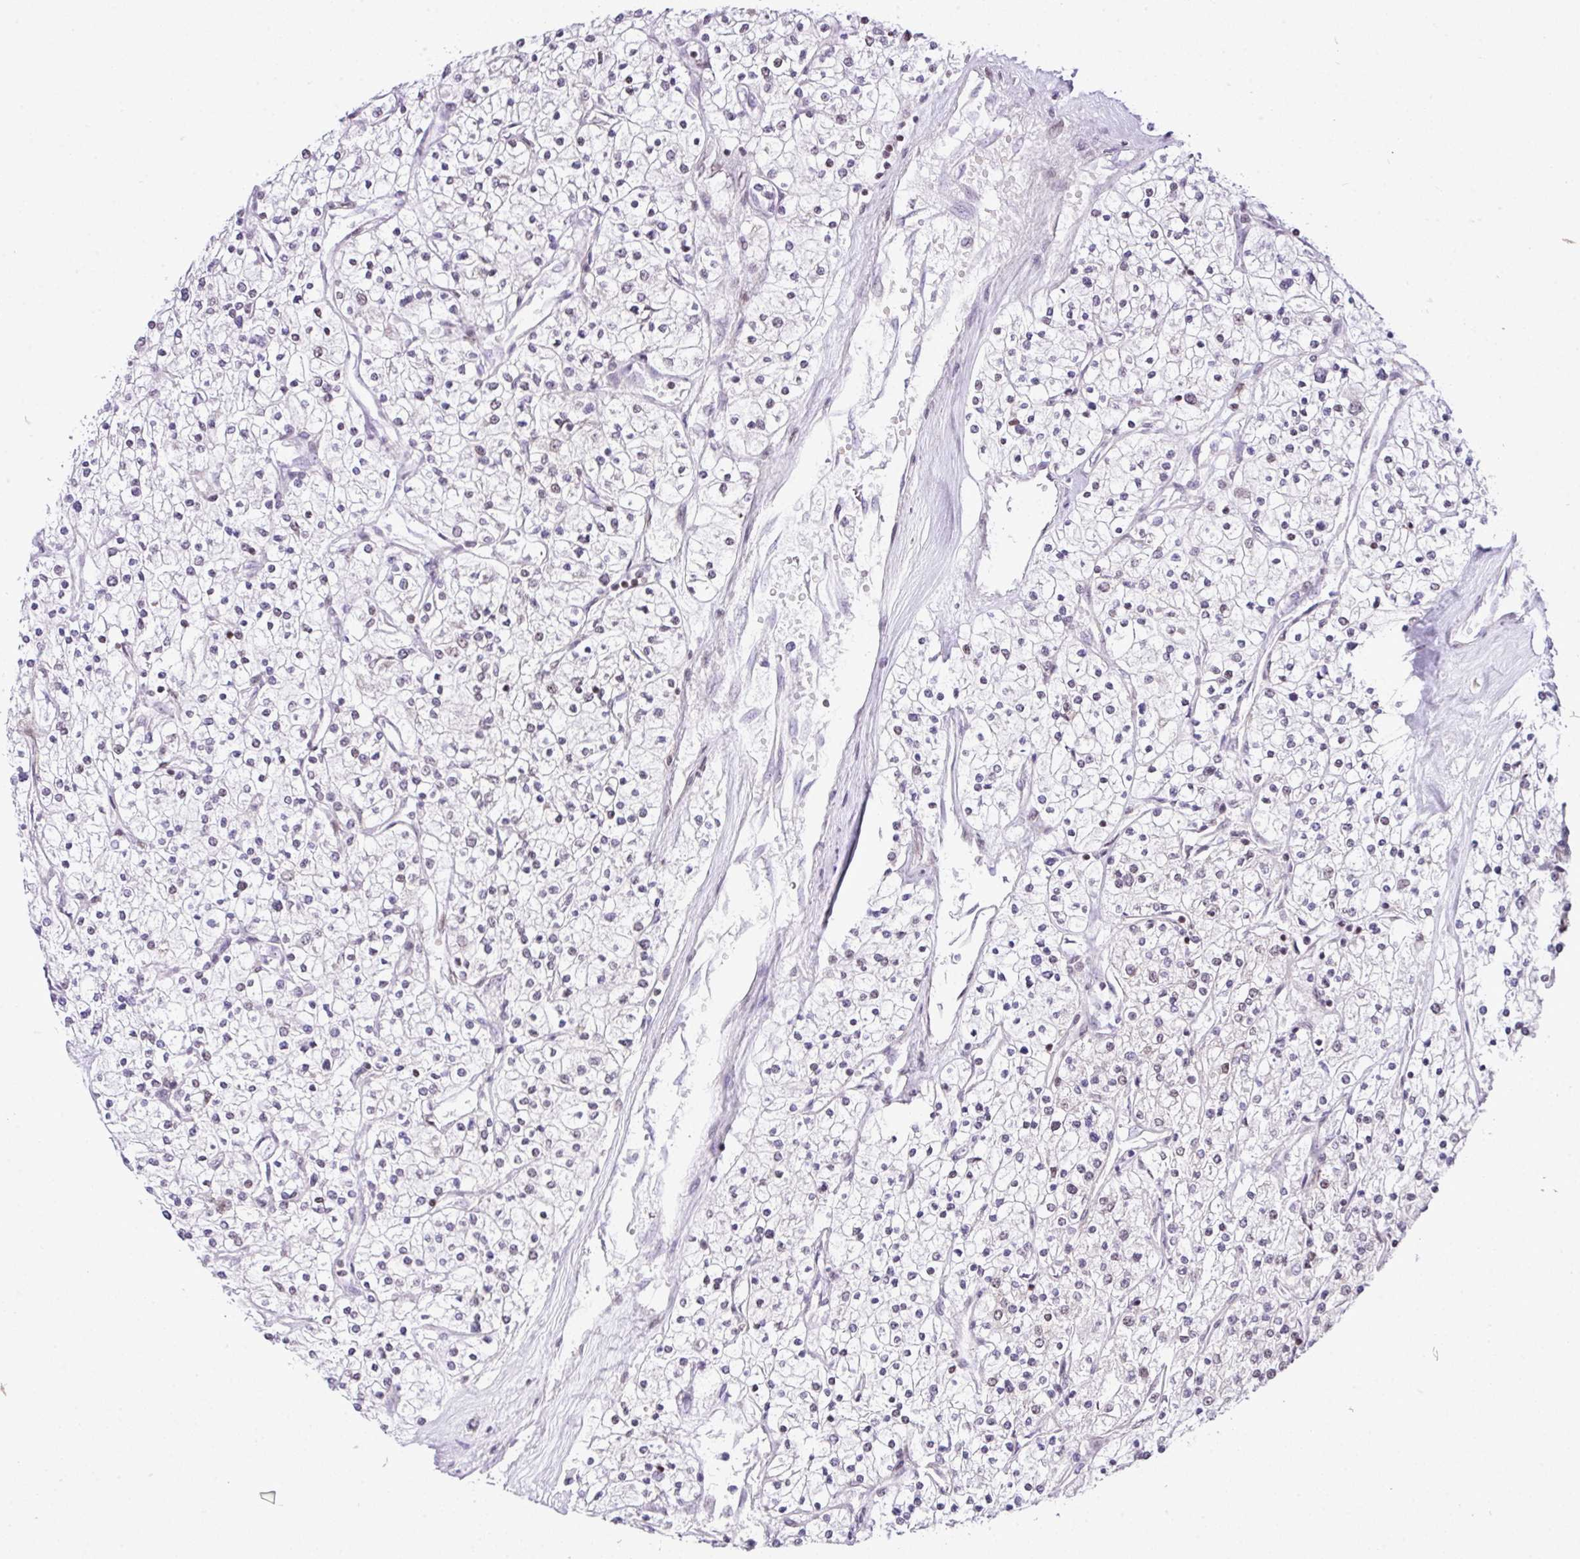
{"staining": {"intensity": "negative", "quantity": "none", "location": "none"}, "tissue": "renal cancer", "cell_type": "Tumor cells", "image_type": "cancer", "snomed": [{"axis": "morphology", "description": "Adenocarcinoma, NOS"}, {"axis": "topography", "description": "Kidney"}], "caption": "This is an IHC image of adenocarcinoma (renal). There is no positivity in tumor cells.", "gene": "CCDC137", "patient": {"sex": "male", "age": 80}}